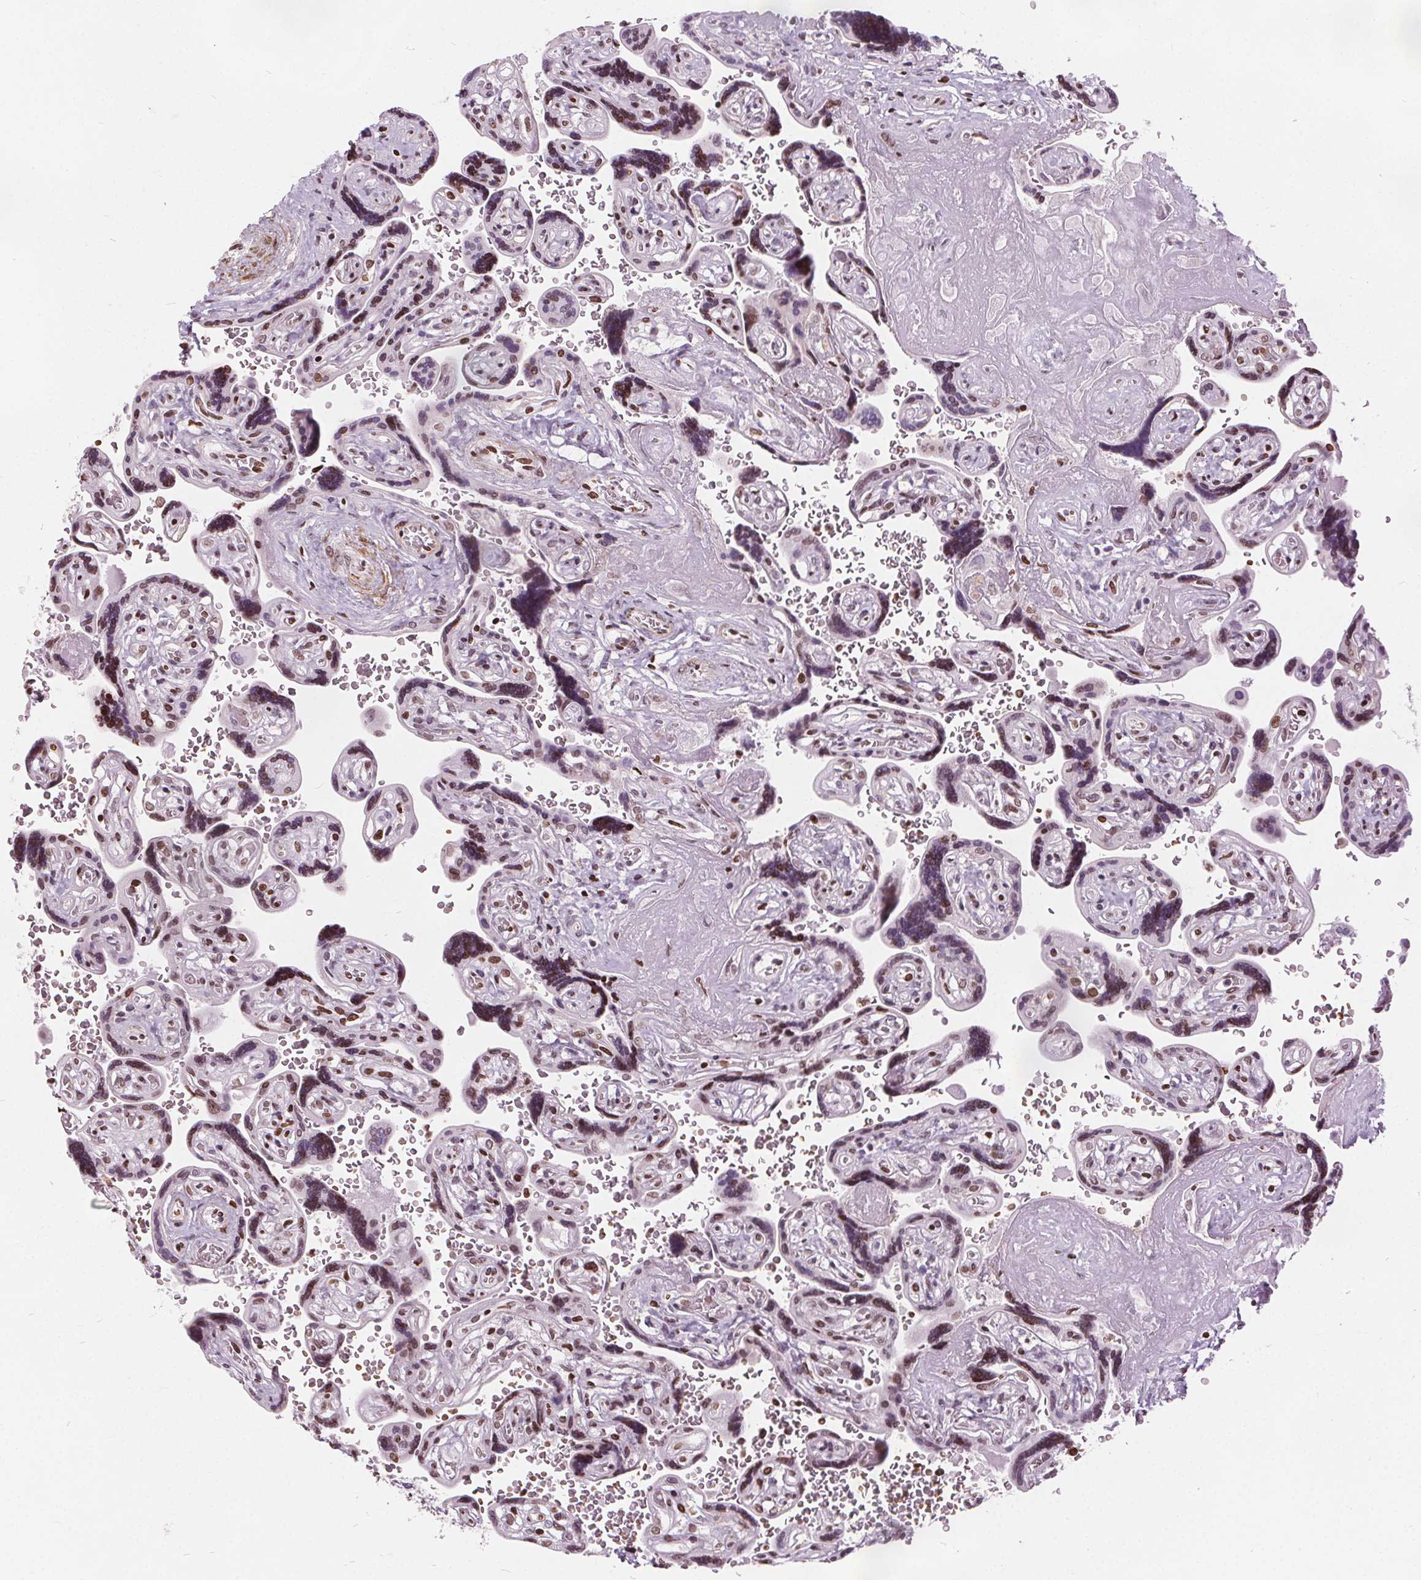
{"staining": {"intensity": "negative", "quantity": "none", "location": "none"}, "tissue": "placenta", "cell_type": "Decidual cells", "image_type": "normal", "snomed": [{"axis": "morphology", "description": "Normal tissue, NOS"}, {"axis": "topography", "description": "Placenta"}], "caption": "This is an immunohistochemistry (IHC) photomicrograph of normal human placenta. There is no positivity in decidual cells.", "gene": "ISLR2", "patient": {"sex": "female", "age": 32}}